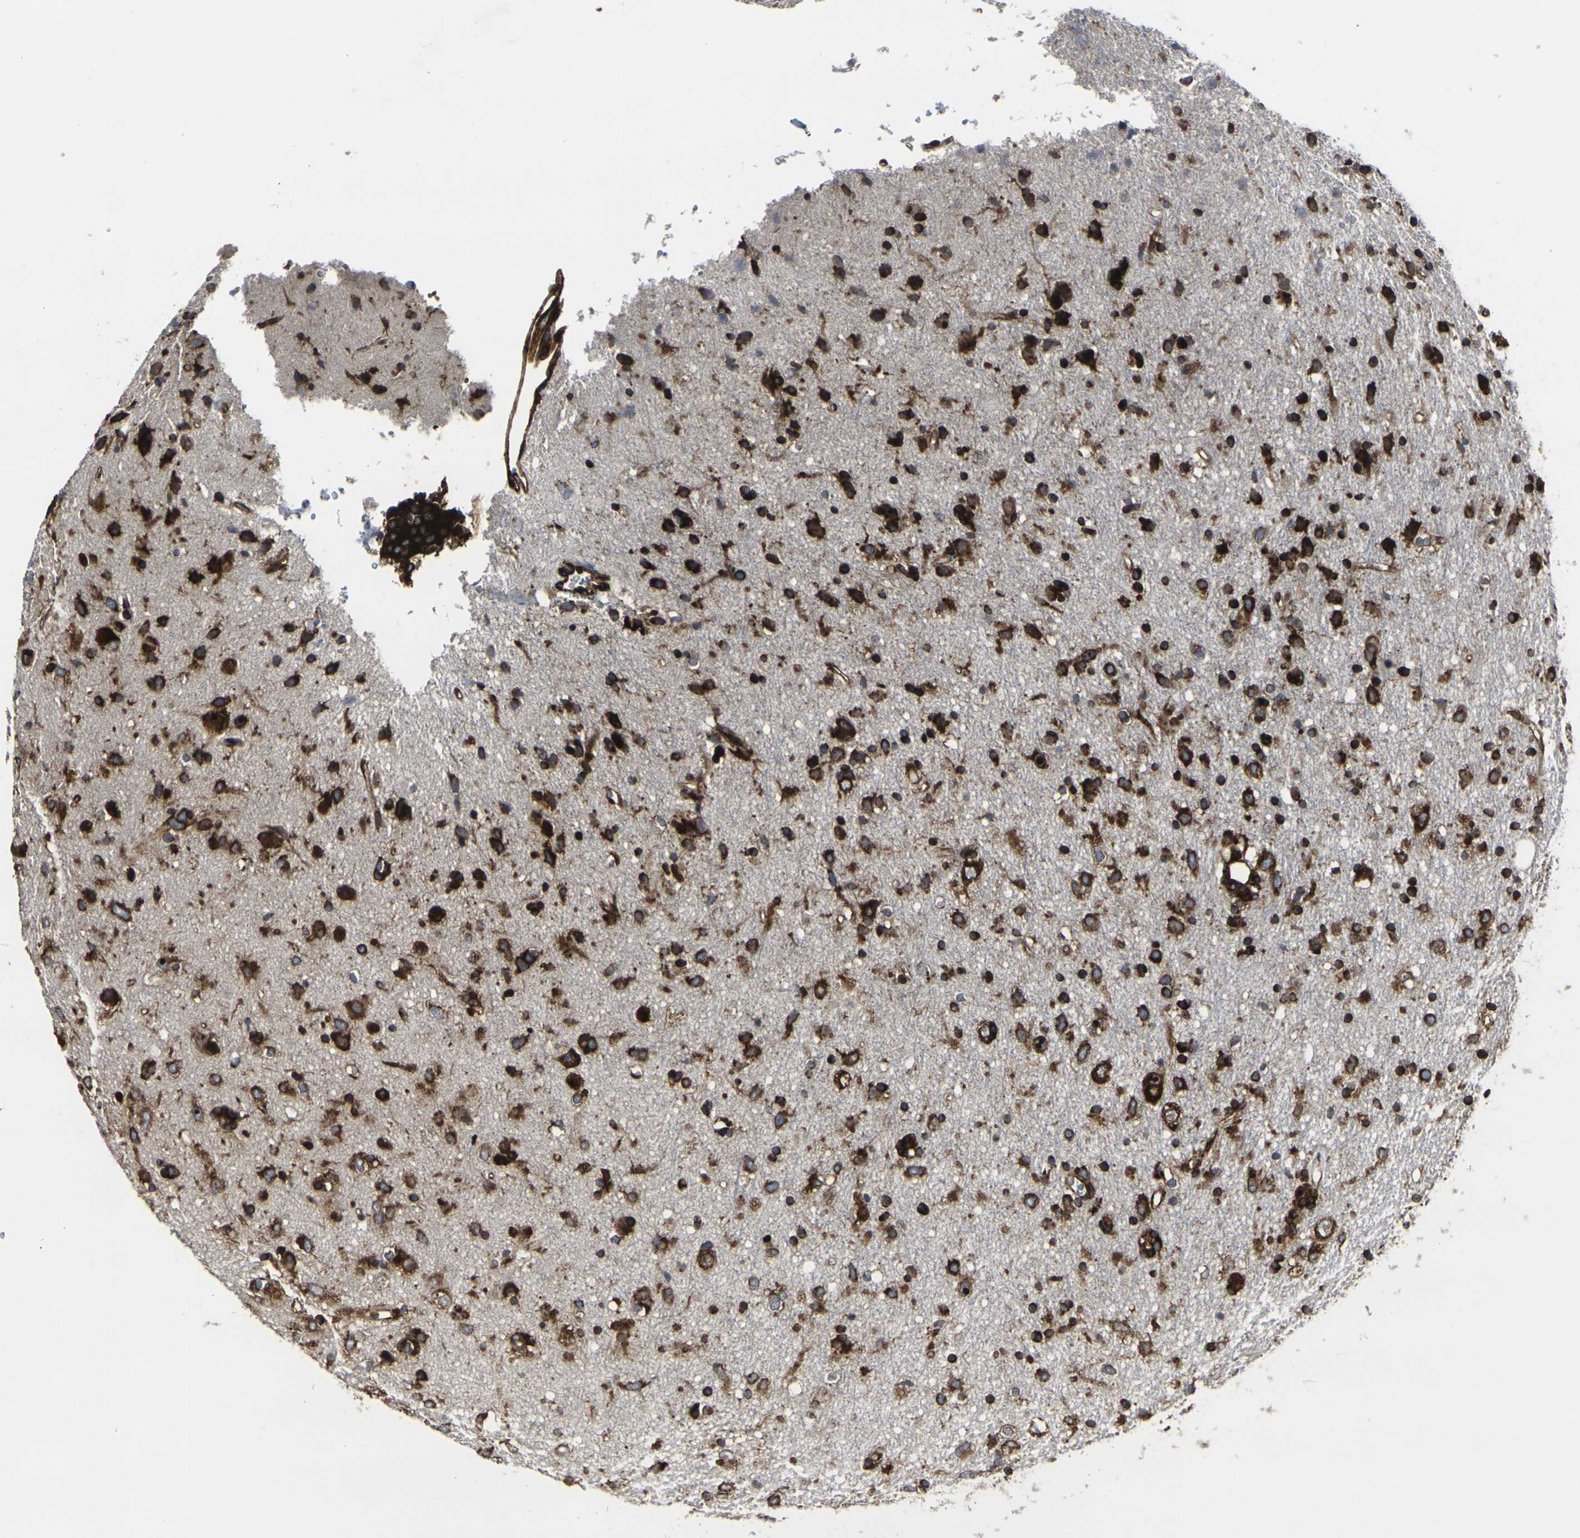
{"staining": {"intensity": "strong", "quantity": ">75%", "location": "cytoplasmic/membranous"}, "tissue": "glioma", "cell_type": "Tumor cells", "image_type": "cancer", "snomed": [{"axis": "morphology", "description": "Glioma, malignant, Low grade"}, {"axis": "topography", "description": "Brain"}], "caption": "The image exhibits staining of glioma, revealing strong cytoplasmic/membranous protein positivity (brown color) within tumor cells.", "gene": "MARCHF2", "patient": {"sex": "male", "age": 77}}